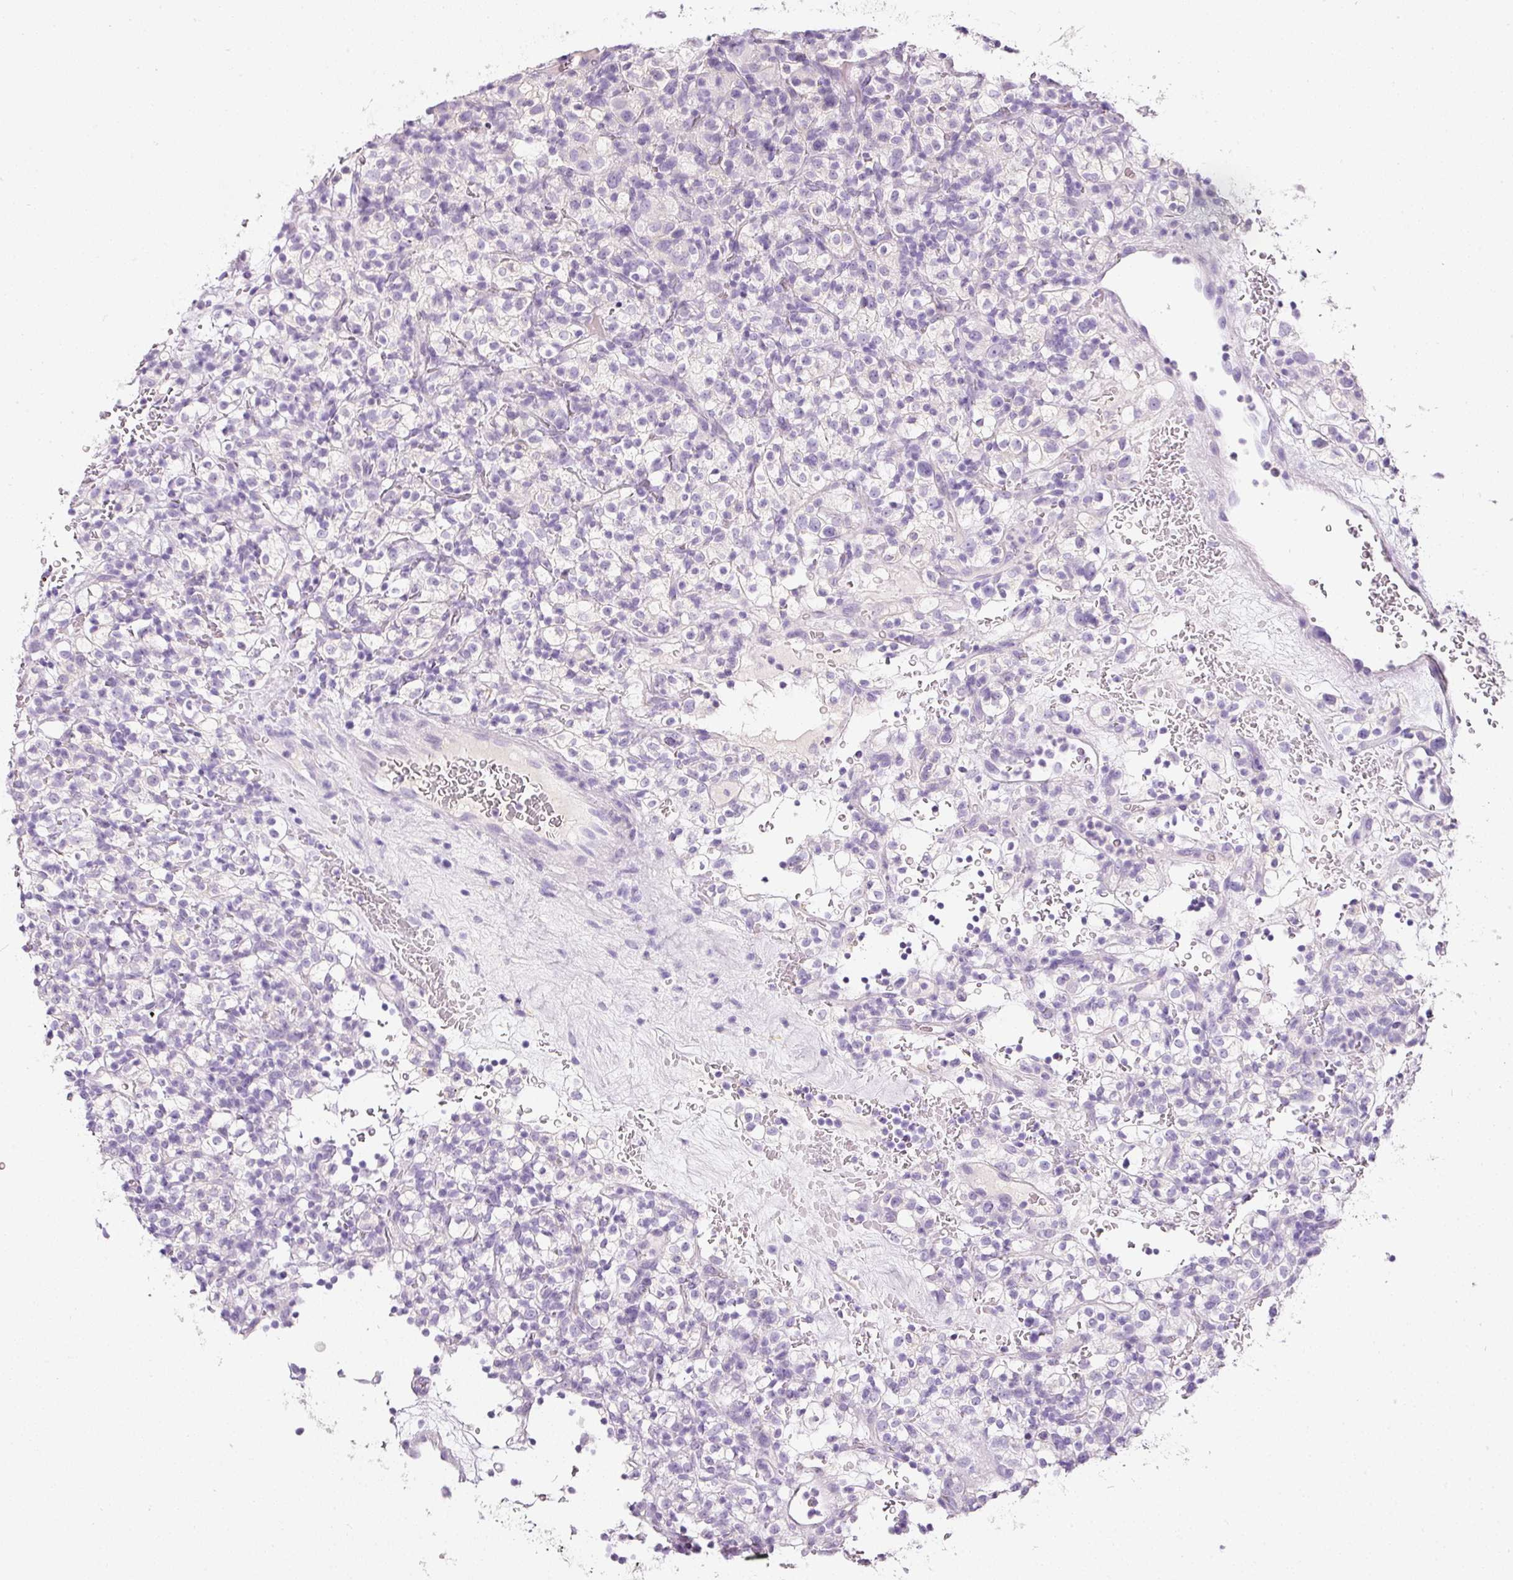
{"staining": {"intensity": "negative", "quantity": "none", "location": "none"}, "tissue": "renal cancer", "cell_type": "Tumor cells", "image_type": "cancer", "snomed": [{"axis": "morphology", "description": "Normal tissue, NOS"}, {"axis": "morphology", "description": "Adenocarcinoma, NOS"}, {"axis": "topography", "description": "Kidney"}], "caption": "A high-resolution histopathology image shows IHC staining of adenocarcinoma (renal), which exhibits no significant positivity in tumor cells. The staining is performed using DAB (3,3'-diaminobenzidine) brown chromogen with nuclei counter-stained in using hematoxylin.", "gene": "DNM1", "patient": {"sex": "female", "age": 72}}